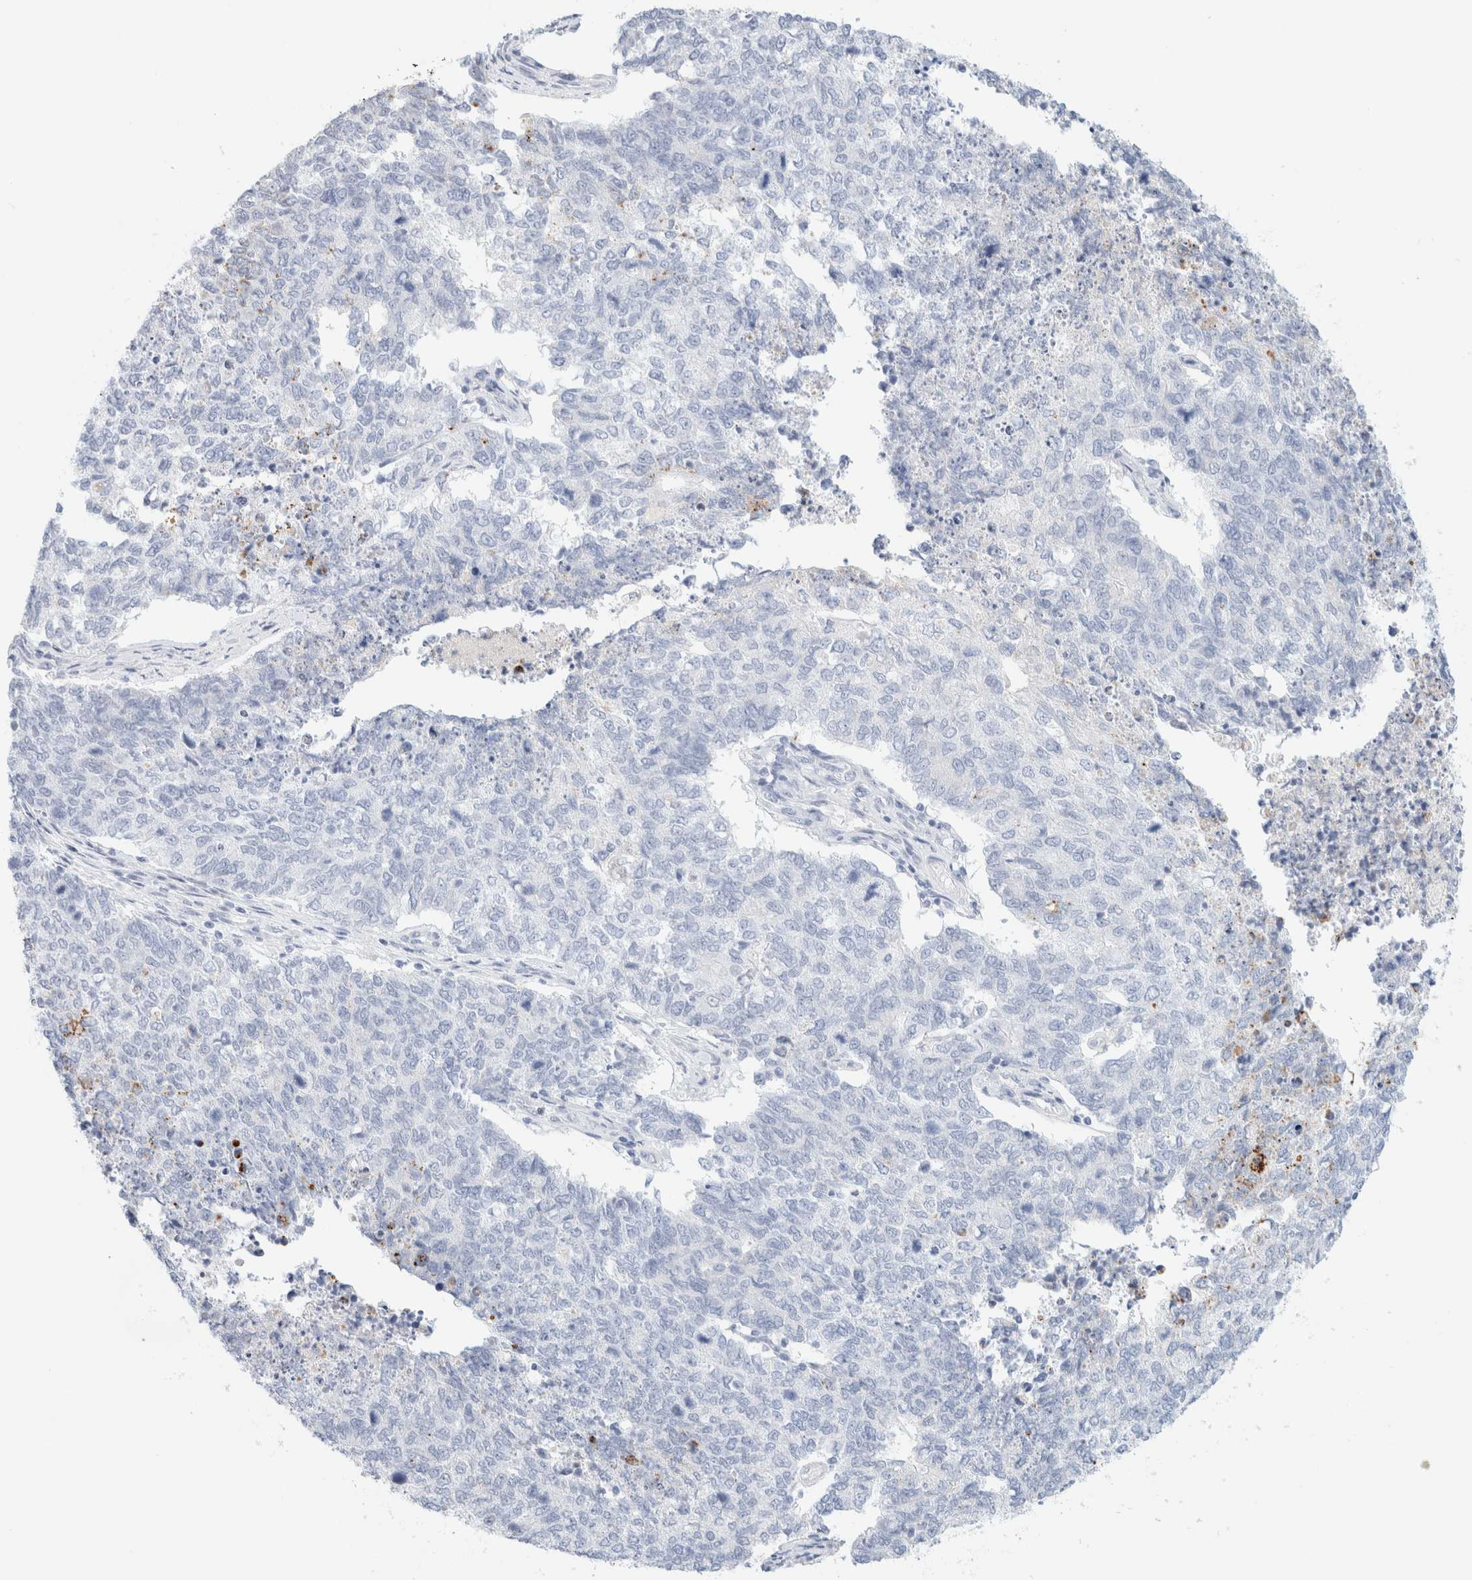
{"staining": {"intensity": "negative", "quantity": "none", "location": "none"}, "tissue": "cervical cancer", "cell_type": "Tumor cells", "image_type": "cancer", "snomed": [{"axis": "morphology", "description": "Squamous cell carcinoma, NOS"}, {"axis": "topography", "description": "Cervix"}], "caption": "A high-resolution micrograph shows immunohistochemistry staining of cervical squamous cell carcinoma, which reveals no significant expression in tumor cells.", "gene": "HEXD", "patient": {"sex": "female", "age": 63}}